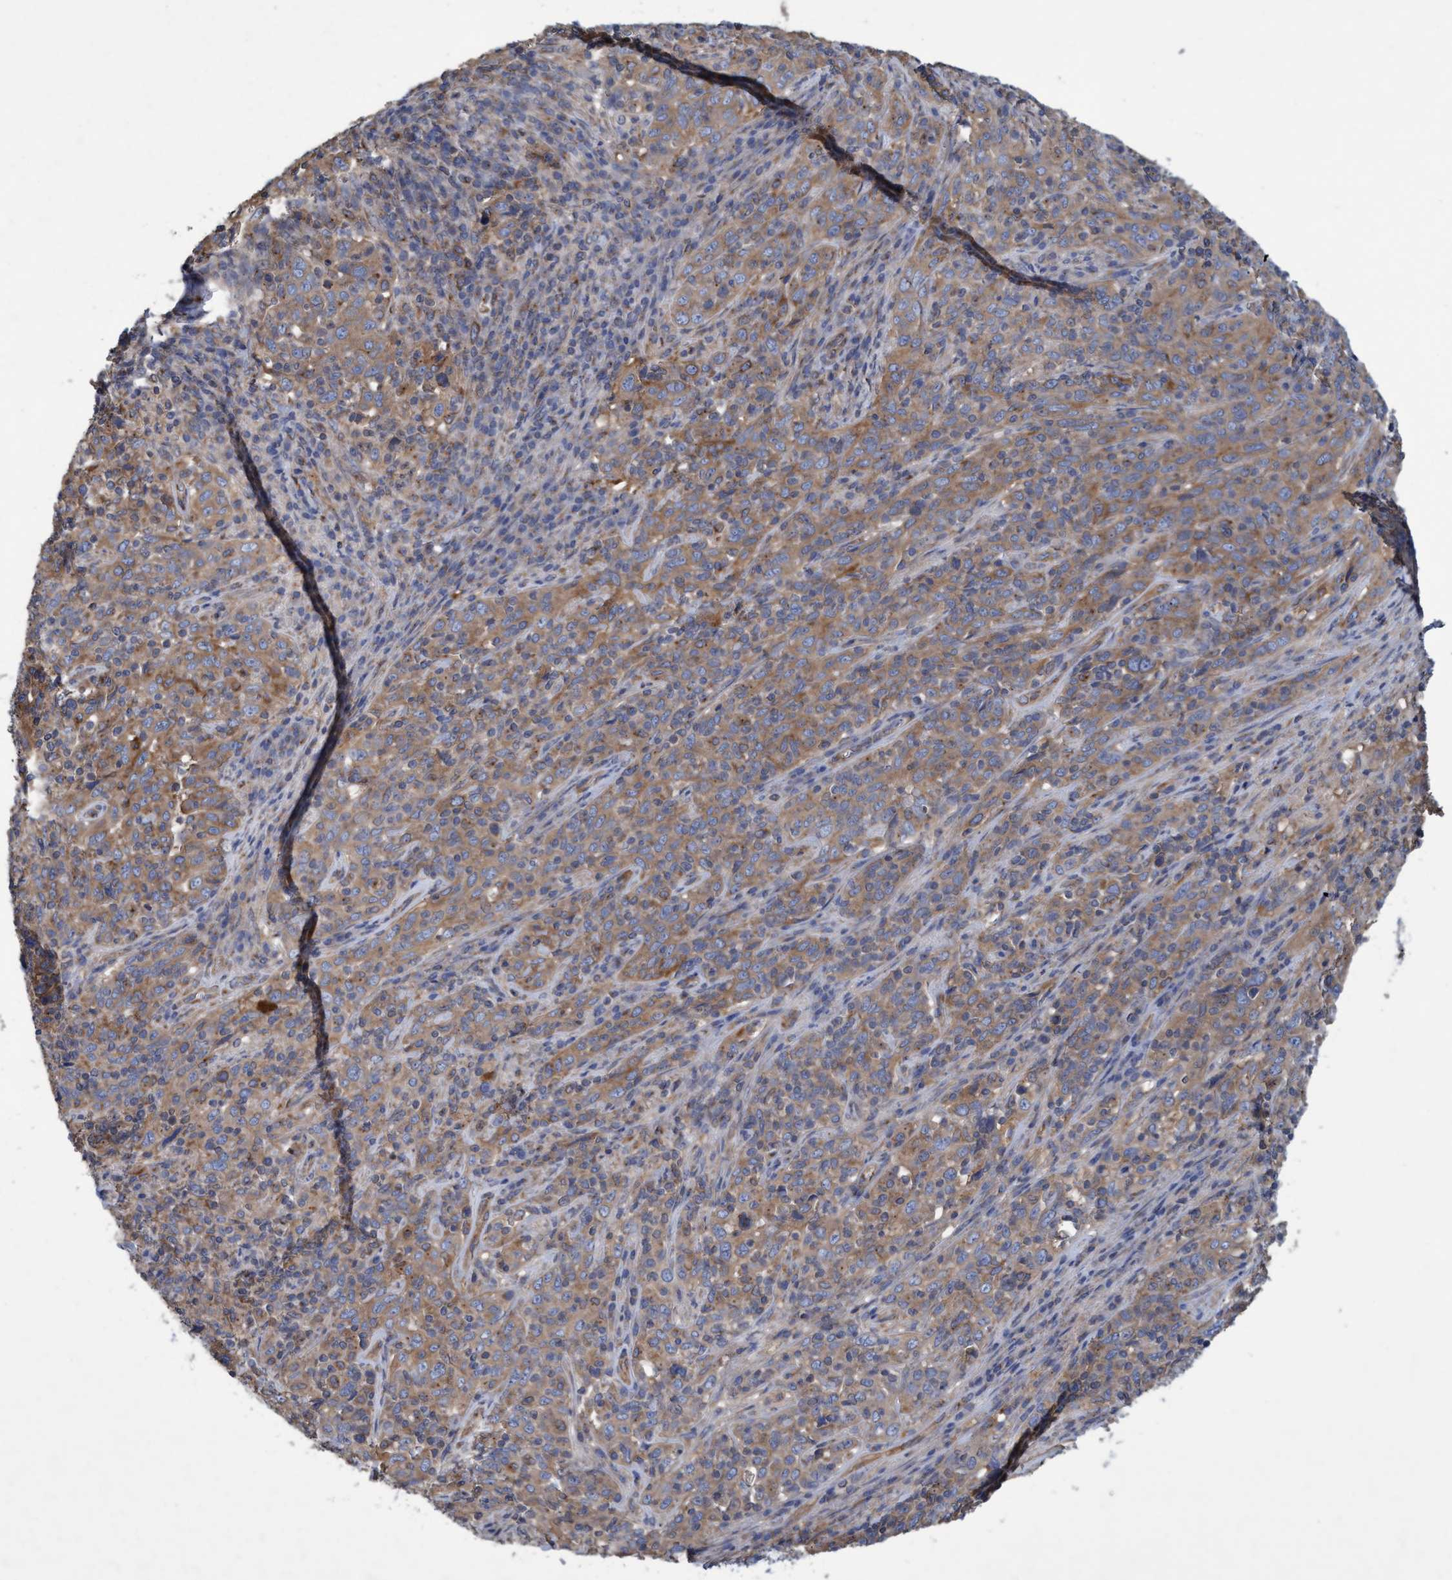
{"staining": {"intensity": "moderate", "quantity": ">75%", "location": "cytoplasmic/membranous"}, "tissue": "cervical cancer", "cell_type": "Tumor cells", "image_type": "cancer", "snomed": [{"axis": "morphology", "description": "Squamous cell carcinoma, NOS"}, {"axis": "topography", "description": "Cervix"}], "caption": "The micrograph demonstrates immunohistochemical staining of cervical cancer. There is moderate cytoplasmic/membranous positivity is seen in approximately >75% of tumor cells. (IHC, brightfield microscopy, high magnification).", "gene": "BICD2", "patient": {"sex": "female", "age": 46}}